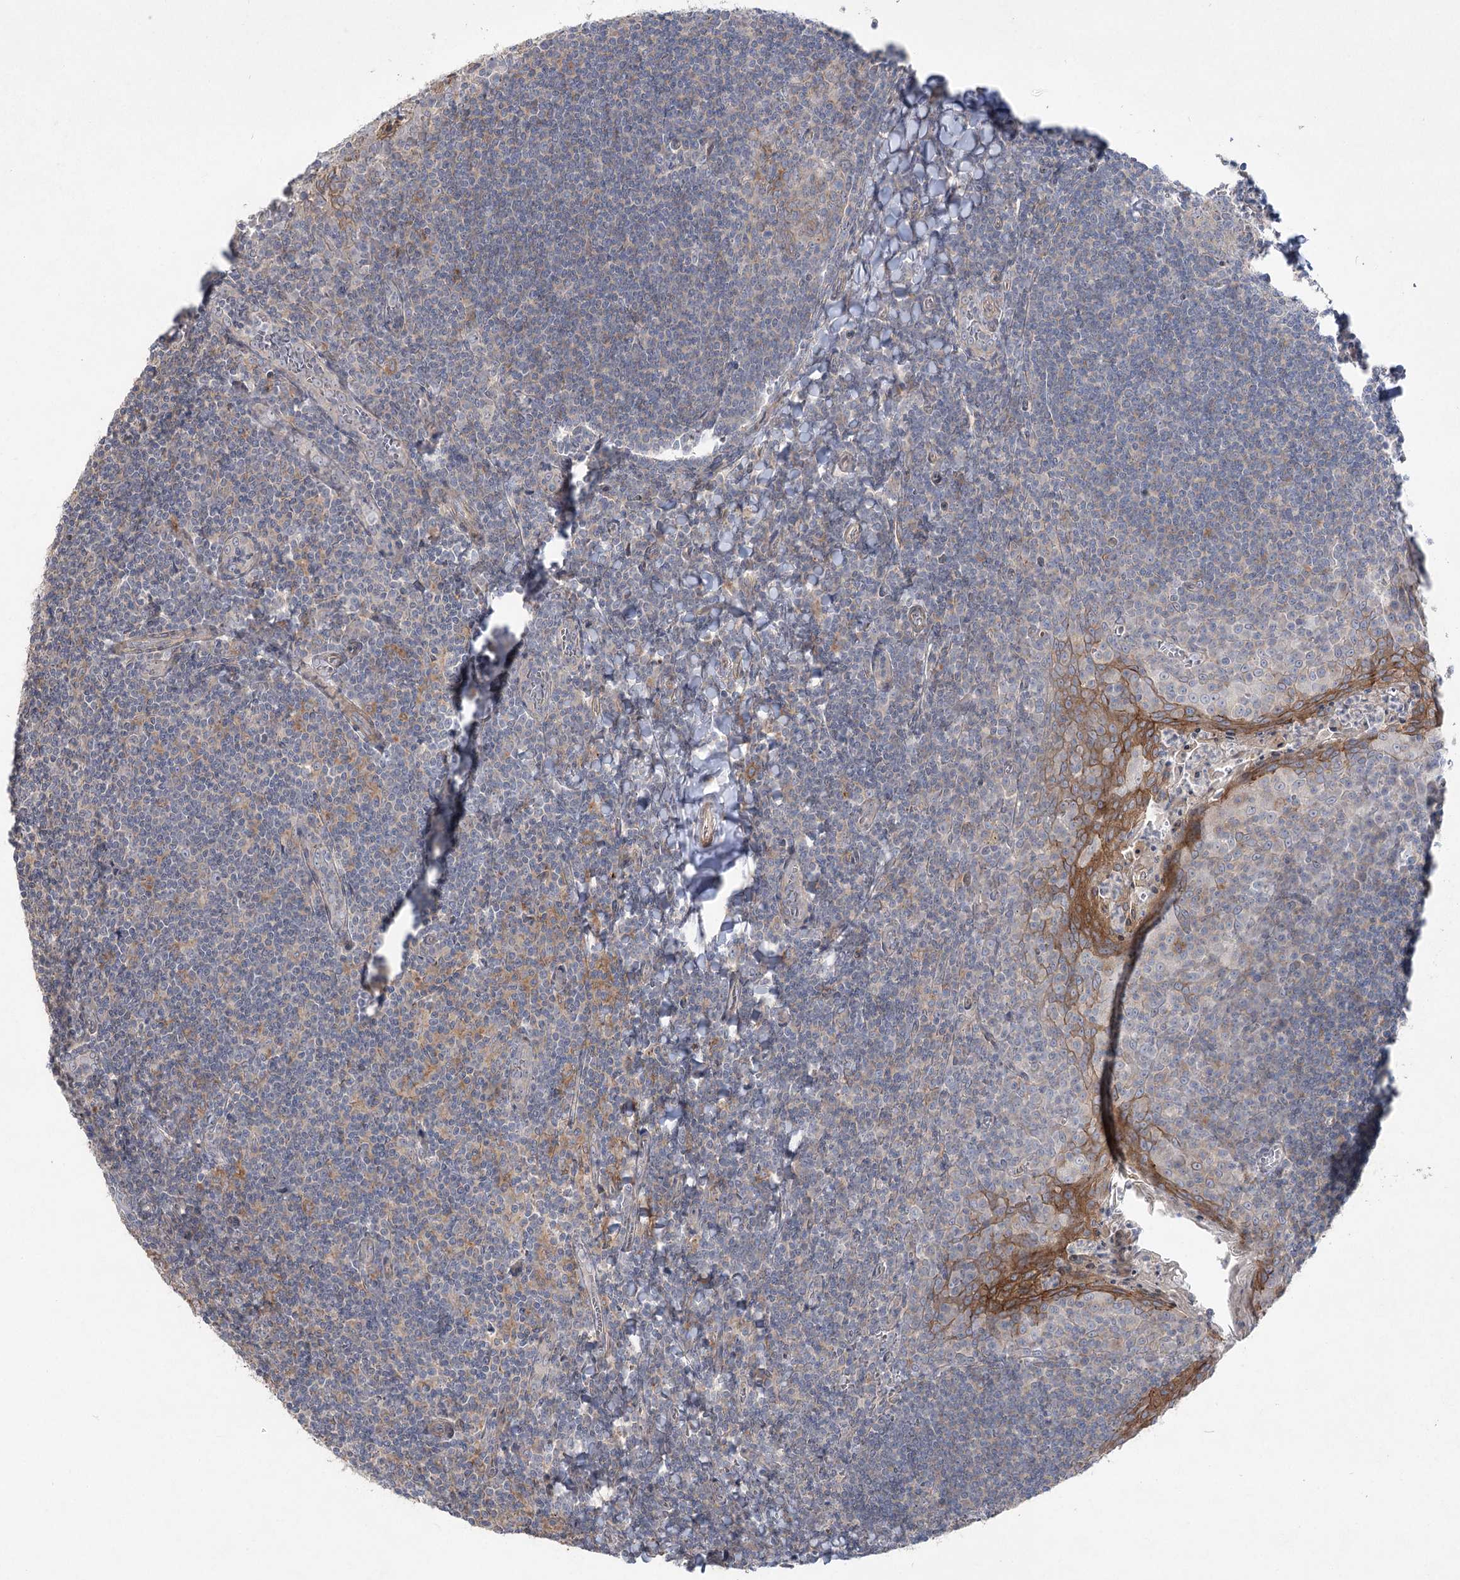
{"staining": {"intensity": "negative", "quantity": "none", "location": "none"}, "tissue": "tonsil", "cell_type": "Non-germinal center cells", "image_type": "normal", "snomed": [{"axis": "morphology", "description": "Normal tissue, NOS"}, {"axis": "topography", "description": "Tonsil"}], "caption": "The micrograph displays no staining of non-germinal center cells in normal tonsil.", "gene": "SCN11A", "patient": {"sex": "male", "age": 27}}